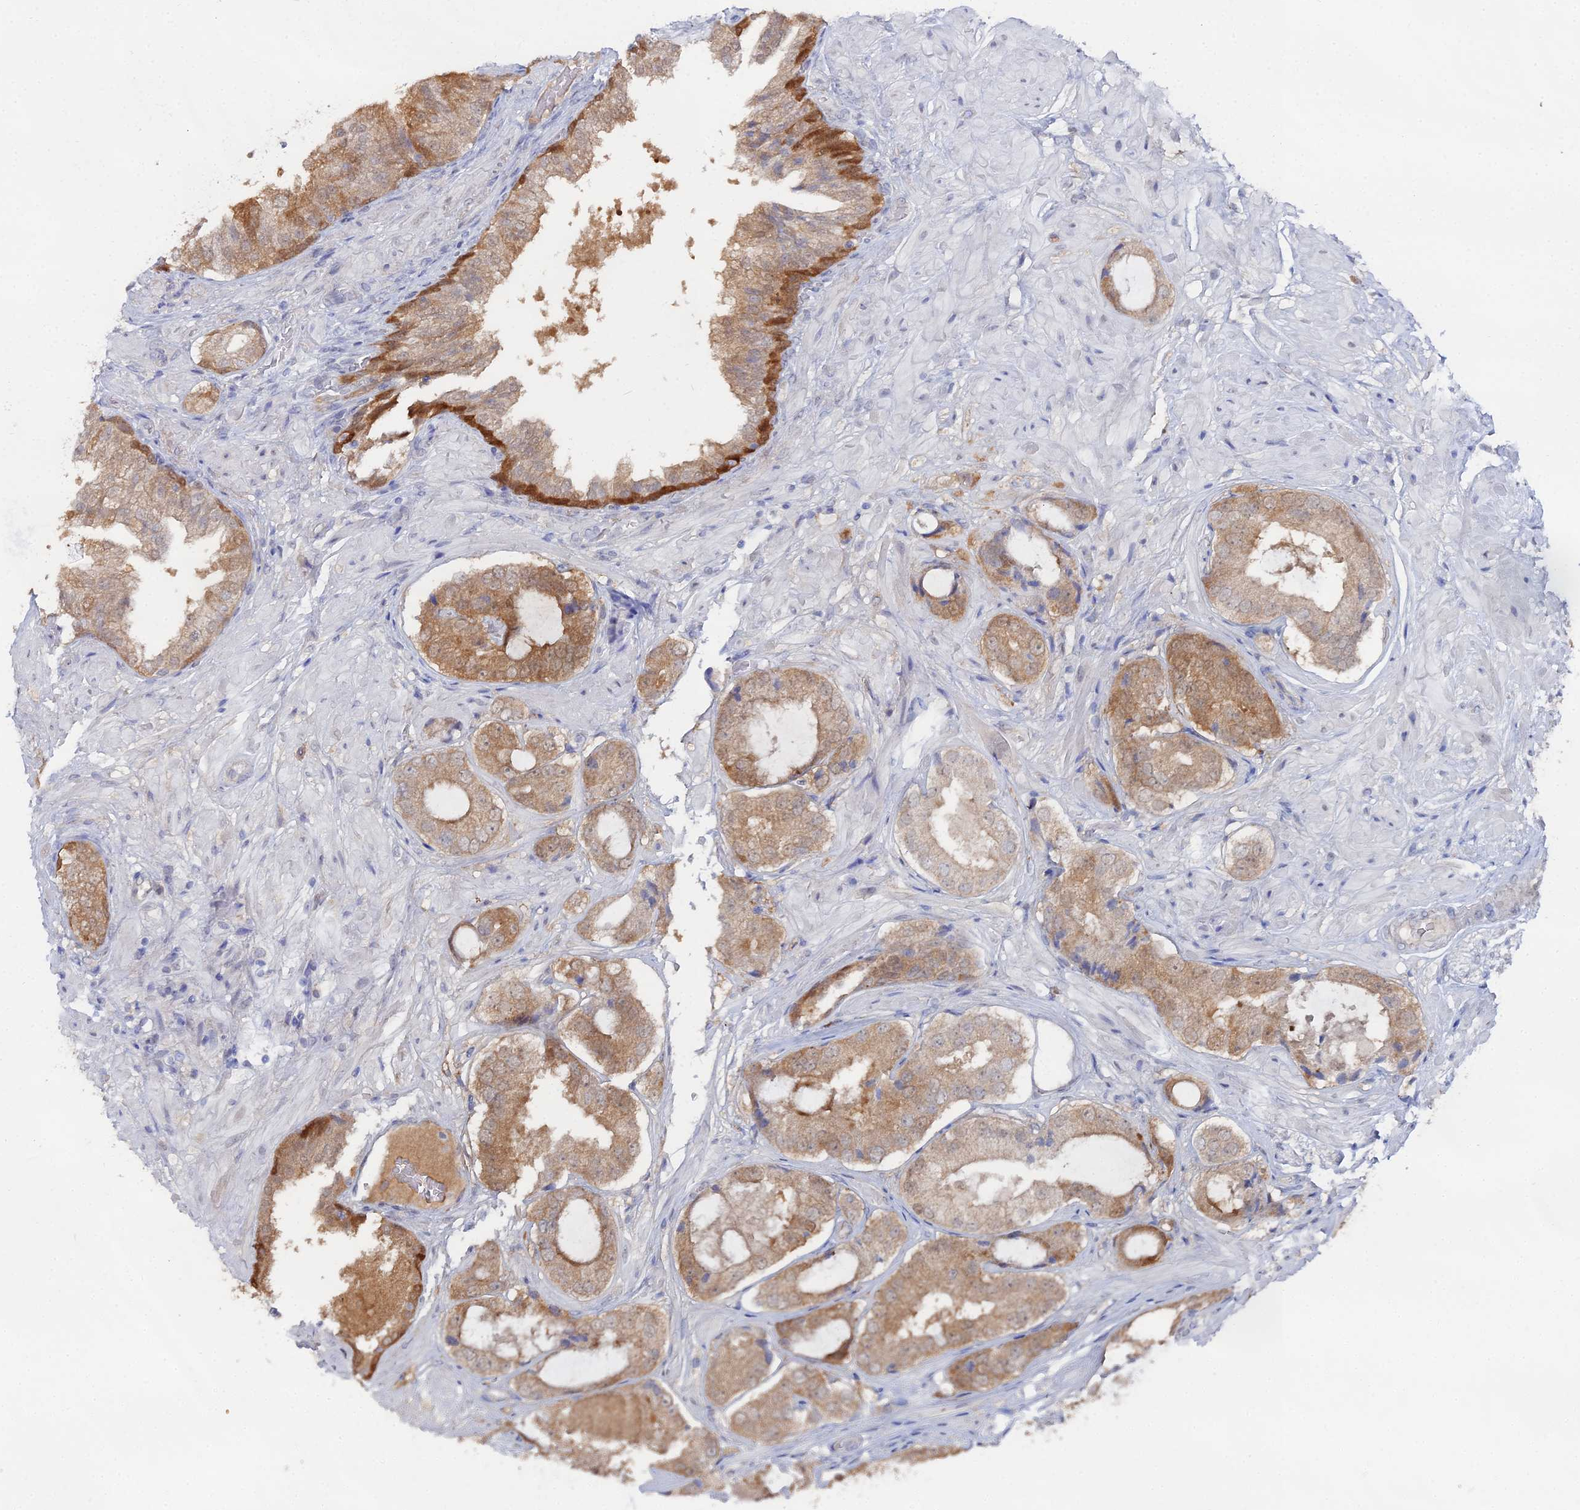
{"staining": {"intensity": "moderate", "quantity": ">75%", "location": "cytoplasmic/membranous"}, "tissue": "prostate cancer", "cell_type": "Tumor cells", "image_type": "cancer", "snomed": [{"axis": "morphology", "description": "Adenocarcinoma, High grade"}, {"axis": "topography", "description": "Prostate"}], "caption": "There is medium levels of moderate cytoplasmic/membranous positivity in tumor cells of adenocarcinoma (high-grade) (prostate), as demonstrated by immunohistochemical staining (brown color).", "gene": "THAP4", "patient": {"sex": "male", "age": 59}}